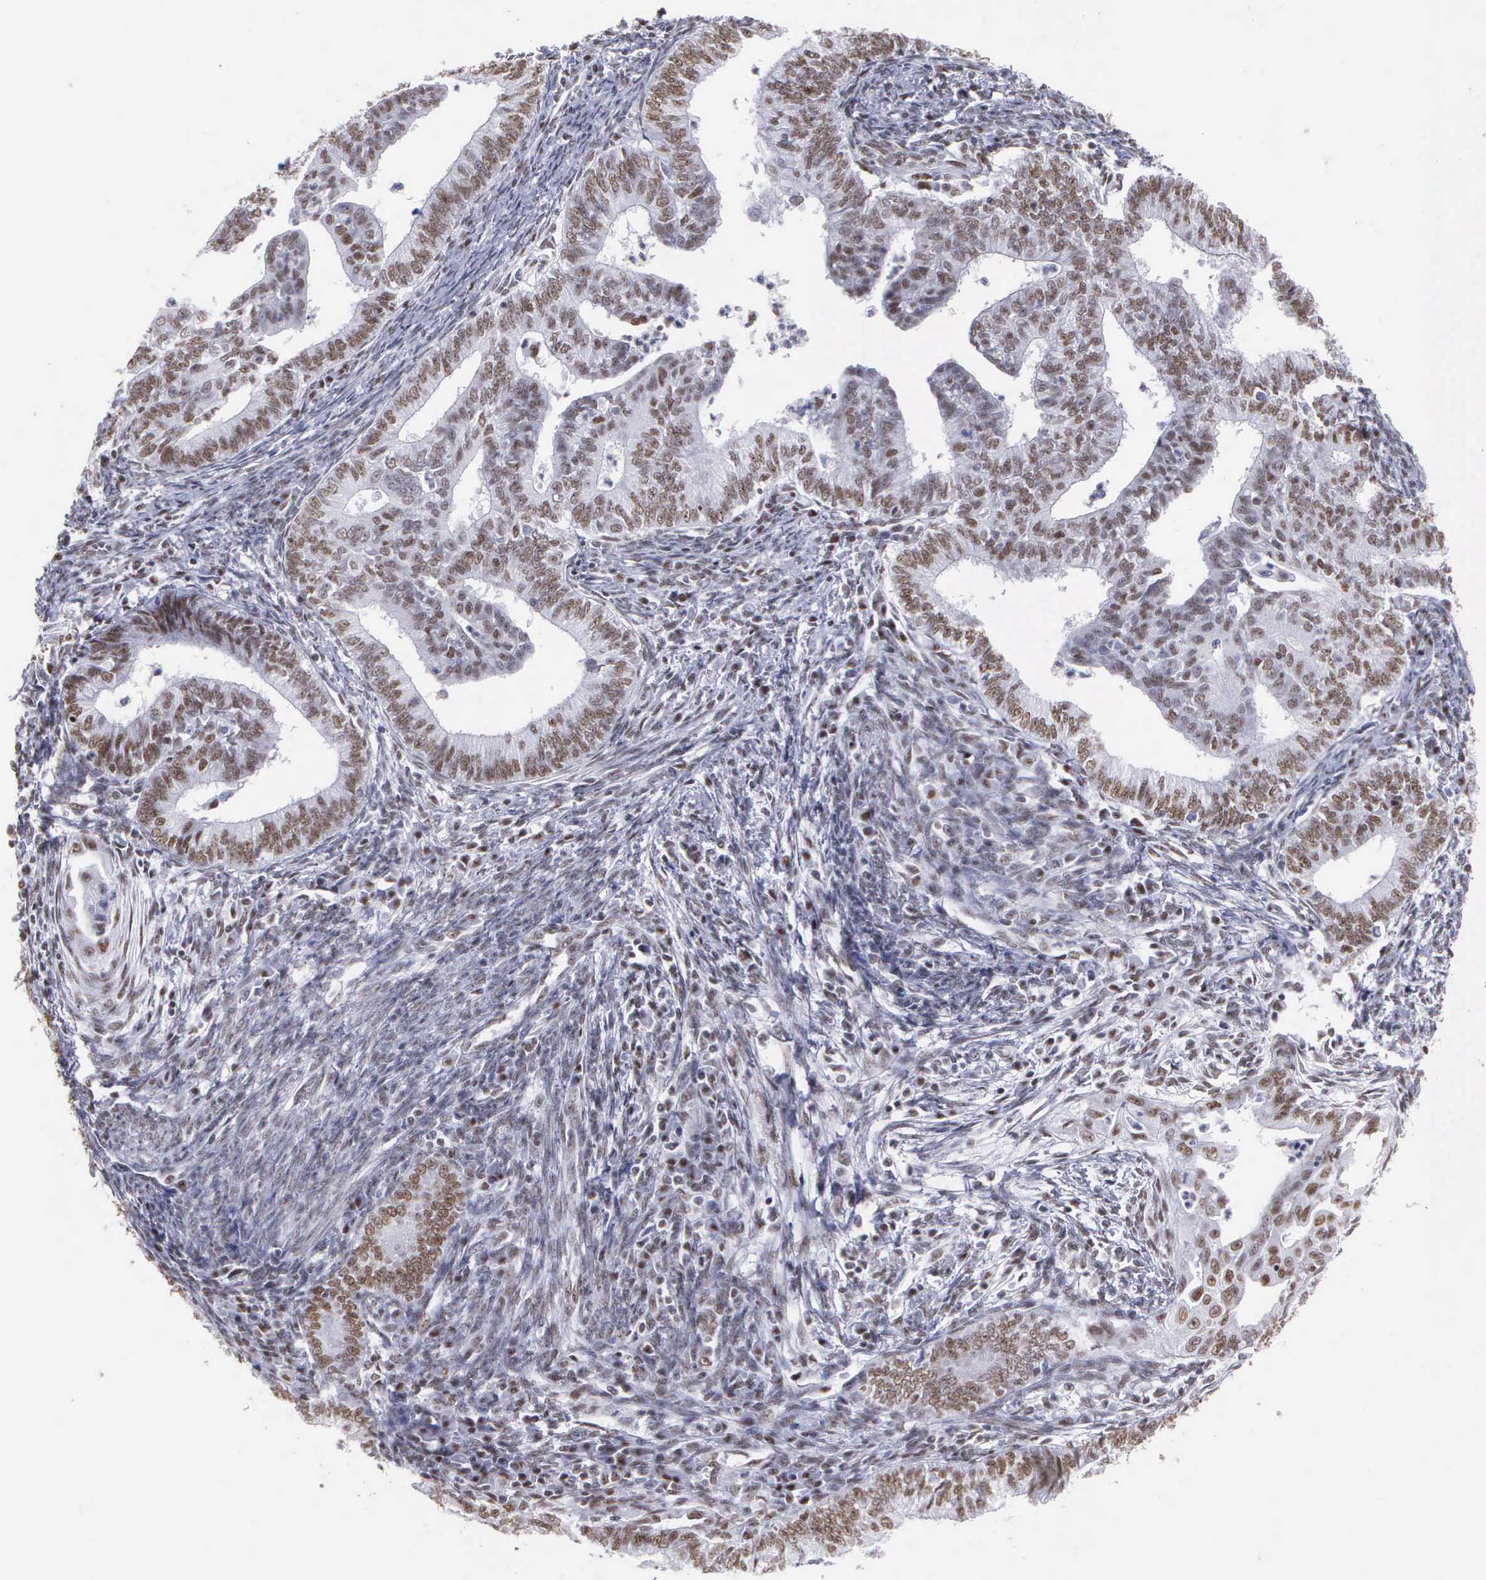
{"staining": {"intensity": "moderate", "quantity": "25%-75%", "location": "nuclear"}, "tissue": "endometrial cancer", "cell_type": "Tumor cells", "image_type": "cancer", "snomed": [{"axis": "morphology", "description": "Adenocarcinoma, NOS"}, {"axis": "topography", "description": "Endometrium"}], "caption": "A medium amount of moderate nuclear expression is seen in approximately 25%-75% of tumor cells in adenocarcinoma (endometrial) tissue.", "gene": "CSTF2", "patient": {"sex": "female", "age": 66}}